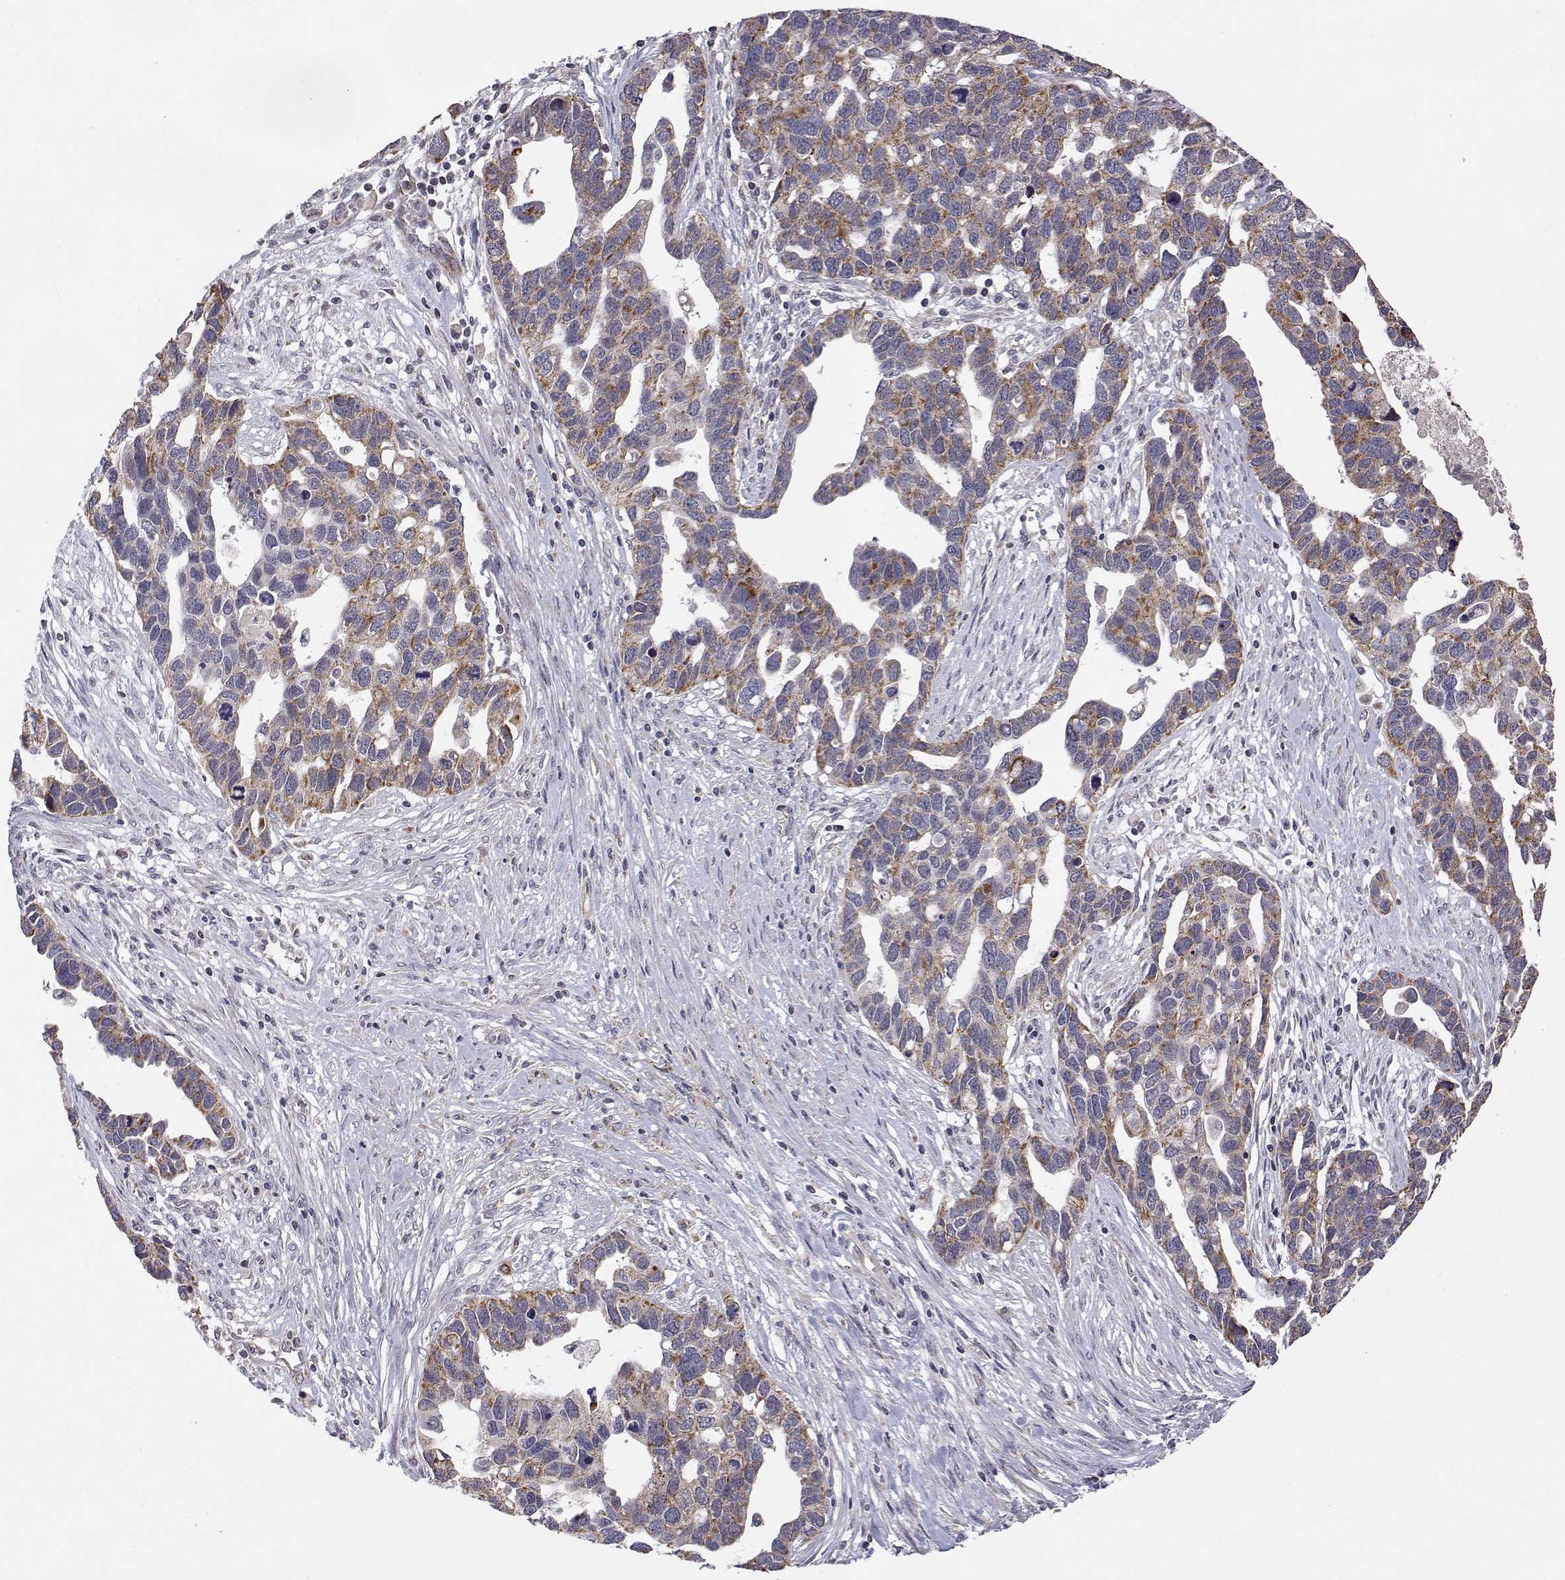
{"staining": {"intensity": "weak", "quantity": "25%-75%", "location": "cytoplasmic/membranous"}, "tissue": "ovarian cancer", "cell_type": "Tumor cells", "image_type": "cancer", "snomed": [{"axis": "morphology", "description": "Cystadenocarcinoma, serous, NOS"}, {"axis": "topography", "description": "Ovary"}], "caption": "Protein expression analysis of ovarian serous cystadenocarcinoma demonstrates weak cytoplasmic/membranous staining in approximately 25%-75% of tumor cells.", "gene": "MRPL3", "patient": {"sex": "female", "age": 54}}